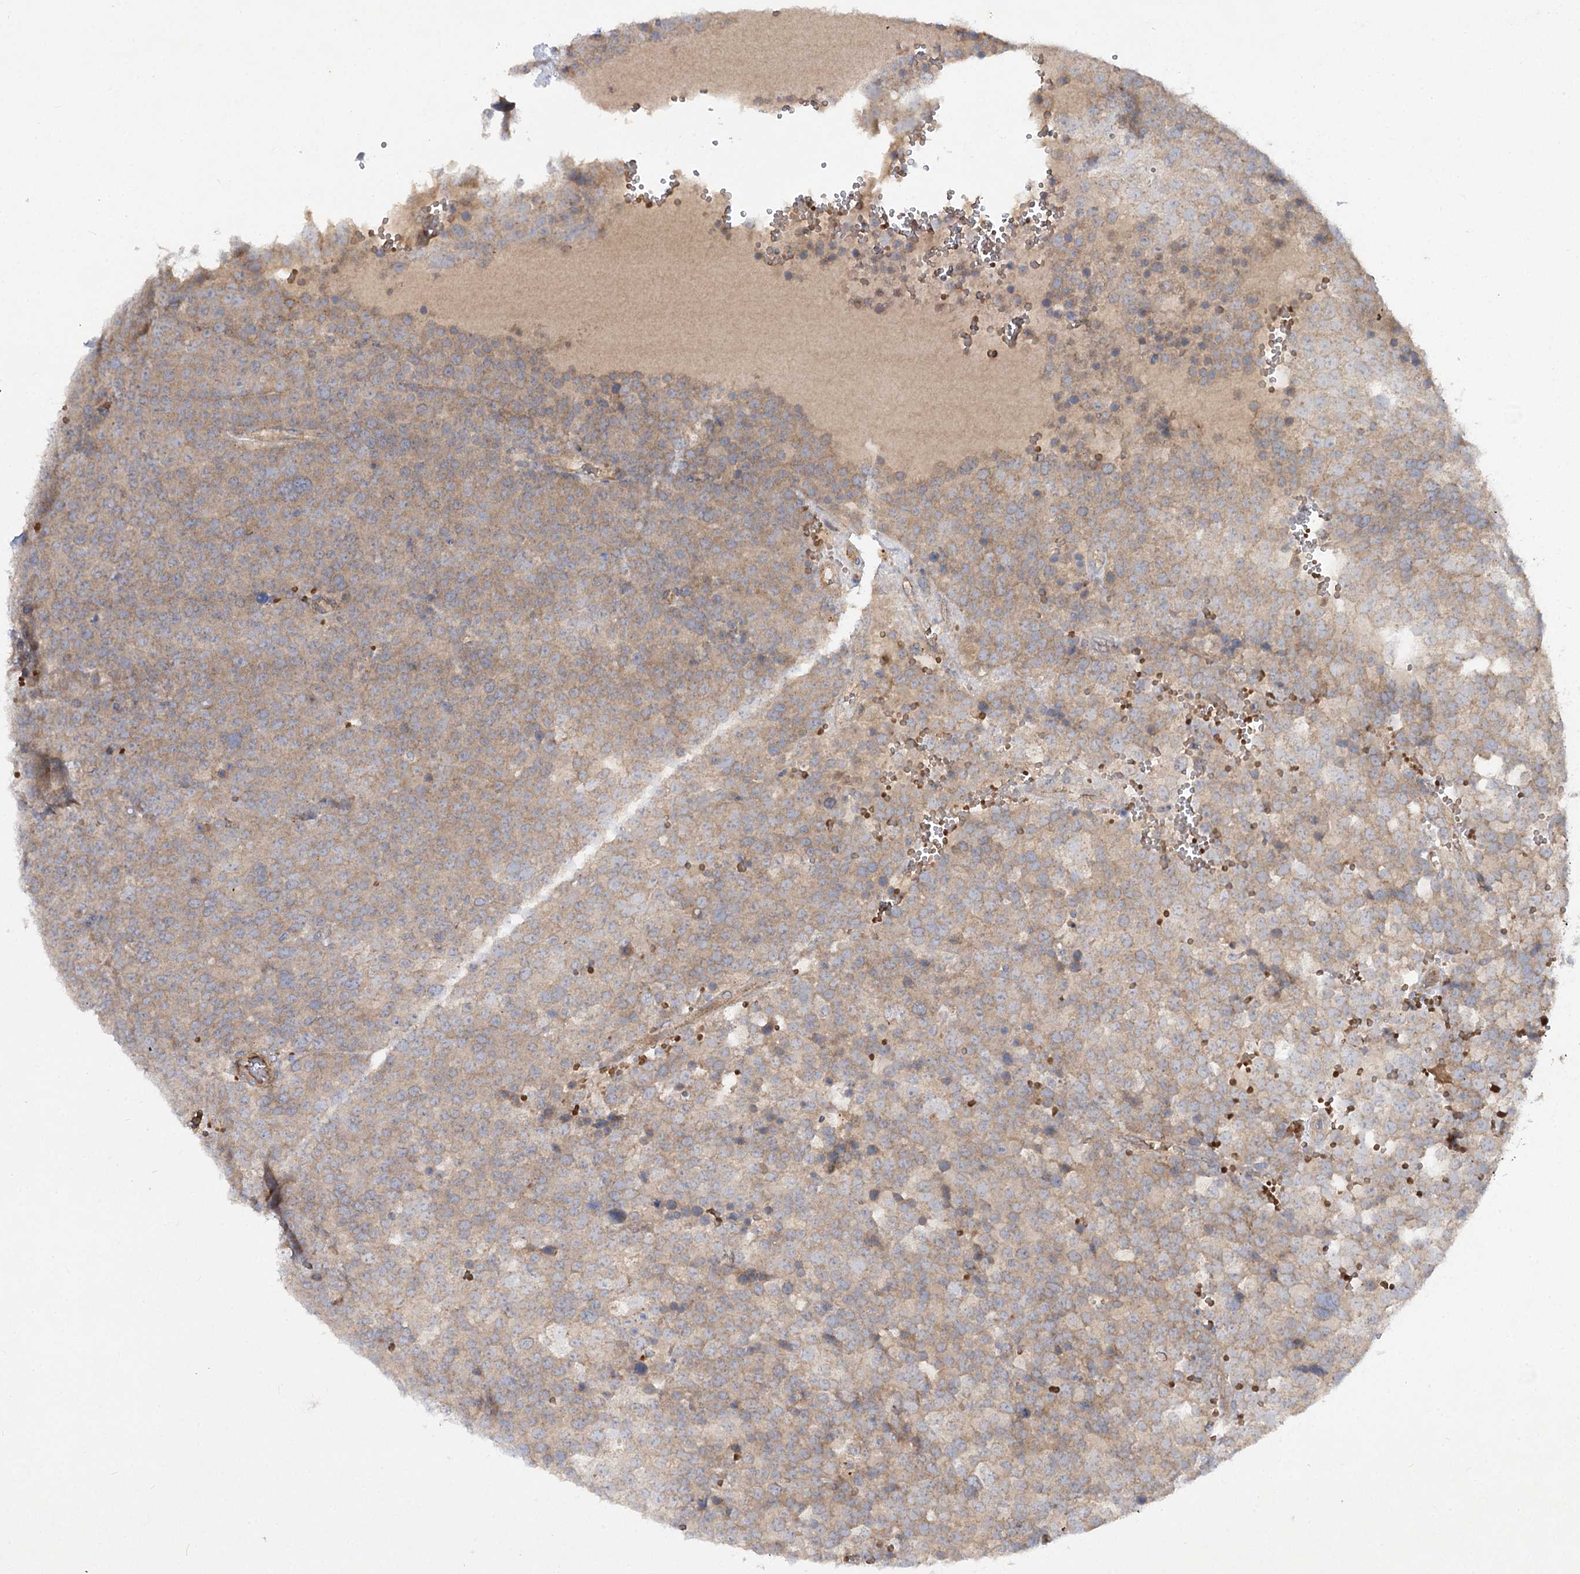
{"staining": {"intensity": "moderate", "quantity": ">75%", "location": "cytoplasmic/membranous"}, "tissue": "testis cancer", "cell_type": "Tumor cells", "image_type": "cancer", "snomed": [{"axis": "morphology", "description": "Seminoma, NOS"}, {"axis": "topography", "description": "Testis"}], "caption": "A photomicrograph showing moderate cytoplasmic/membranous staining in approximately >75% of tumor cells in testis cancer, as visualized by brown immunohistochemical staining.", "gene": "KIAA0825", "patient": {"sex": "male", "age": 71}}